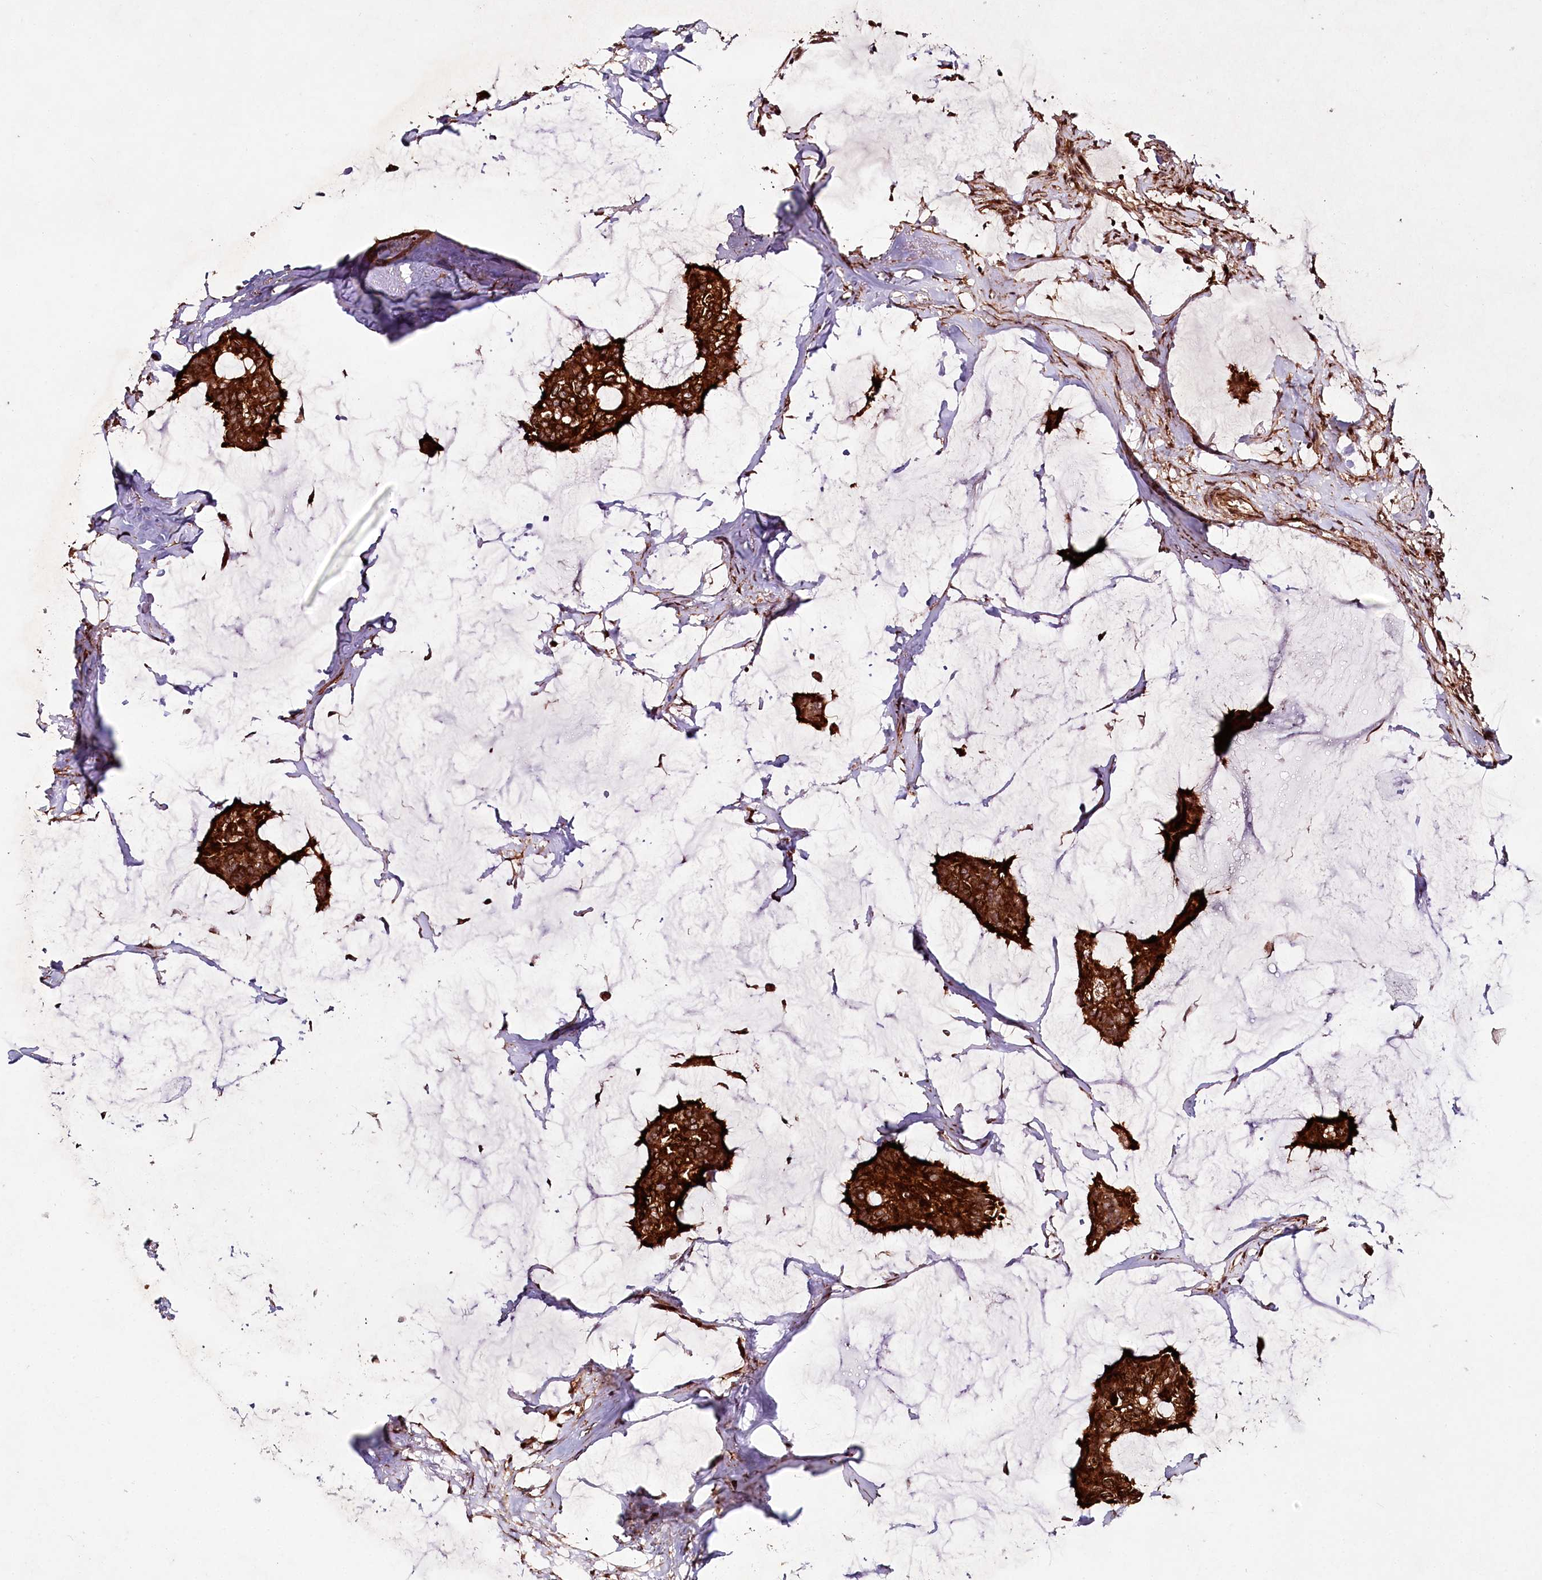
{"staining": {"intensity": "strong", "quantity": ">75%", "location": "cytoplasmic/membranous"}, "tissue": "breast cancer", "cell_type": "Tumor cells", "image_type": "cancer", "snomed": [{"axis": "morphology", "description": "Duct carcinoma"}, {"axis": "topography", "description": "Breast"}], "caption": "Brown immunohistochemical staining in breast cancer (infiltrating ductal carcinoma) exhibits strong cytoplasmic/membranous expression in approximately >75% of tumor cells. The protein of interest is shown in brown color, while the nuclei are stained blue.", "gene": "COPG1", "patient": {"sex": "female", "age": 93}}